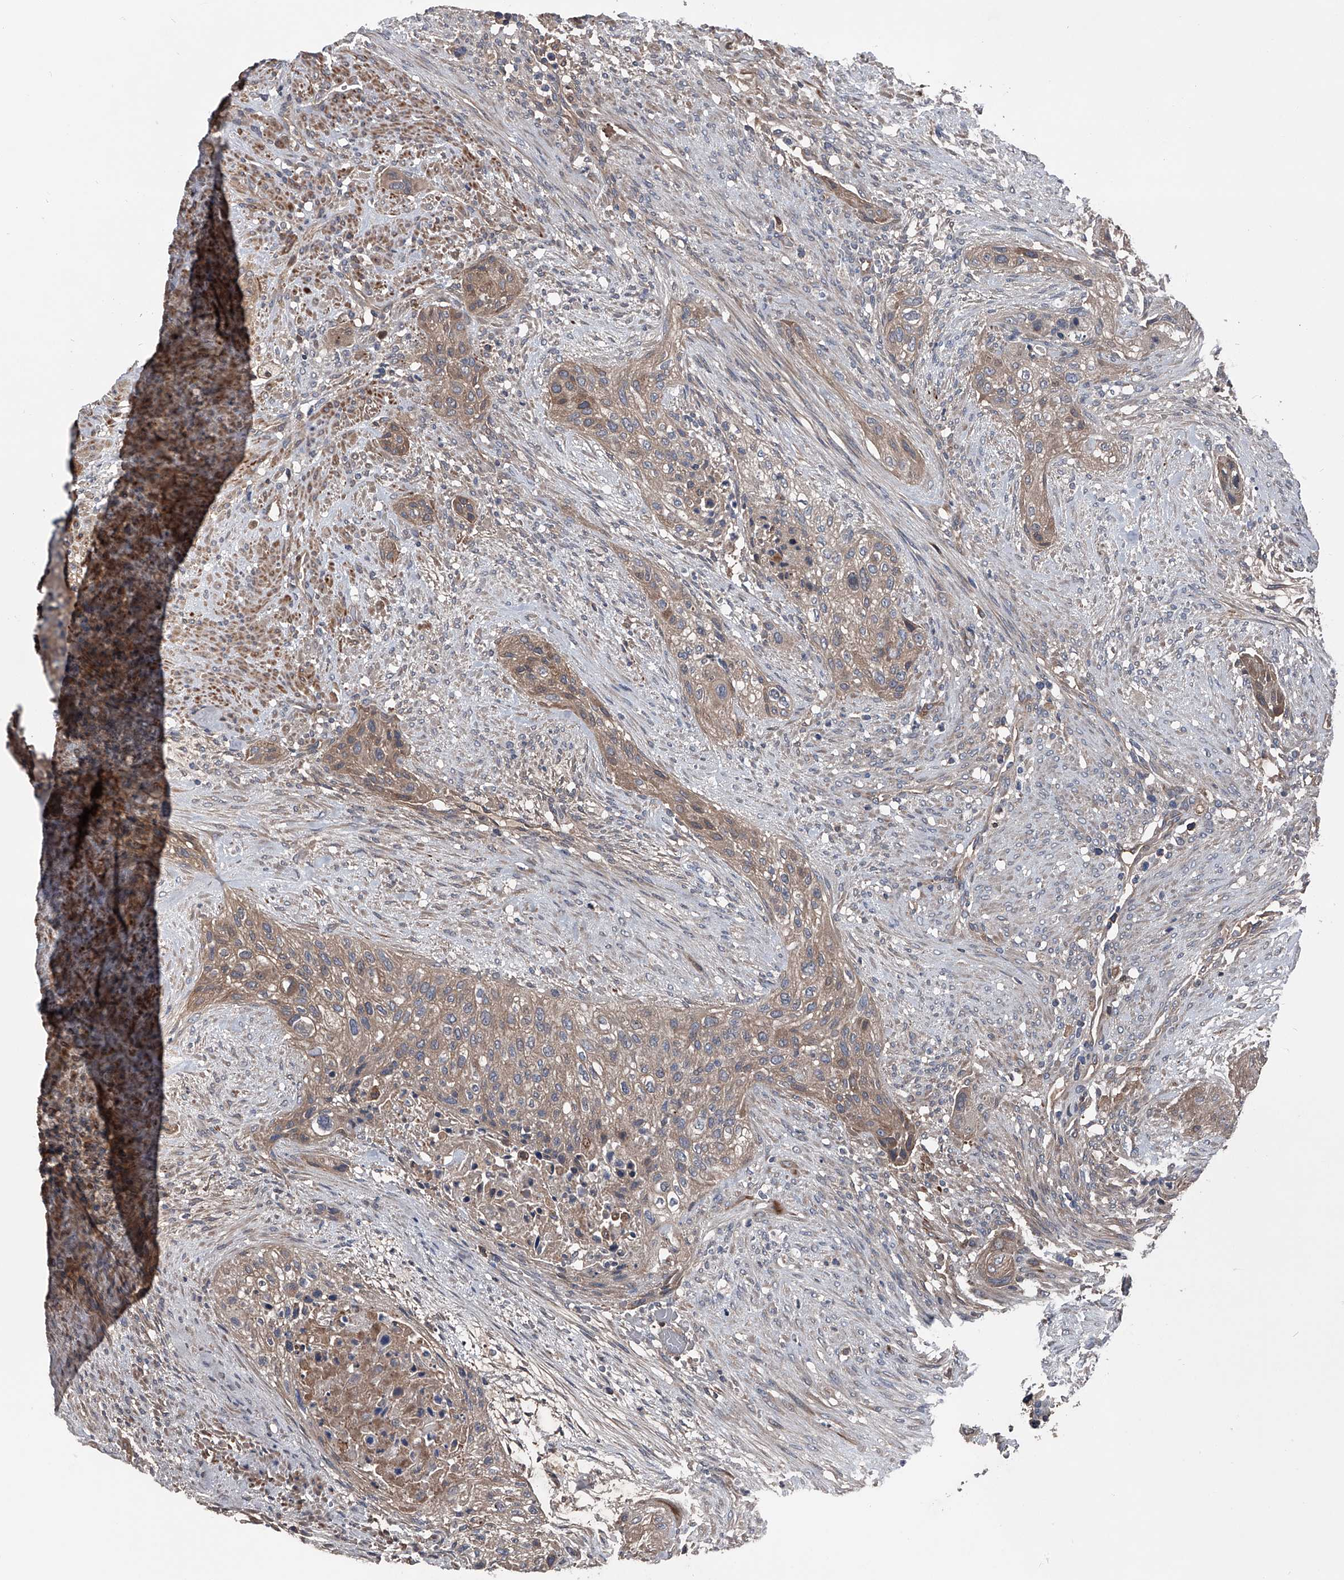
{"staining": {"intensity": "weak", "quantity": ">75%", "location": "cytoplasmic/membranous"}, "tissue": "urothelial cancer", "cell_type": "Tumor cells", "image_type": "cancer", "snomed": [{"axis": "morphology", "description": "Urothelial carcinoma, High grade"}, {"axis": "topography", "description": "Urinary bladder"}], "caption": "Weak cytoplasmic/membranous positivity for a protein is appreciated in about >75% of tumor cells of urothelial carcinoma (high-grade) using immunohistochemistry (IHC).", "gene": "KIF13A", "patient": {"sex": "male", "age": 35}}